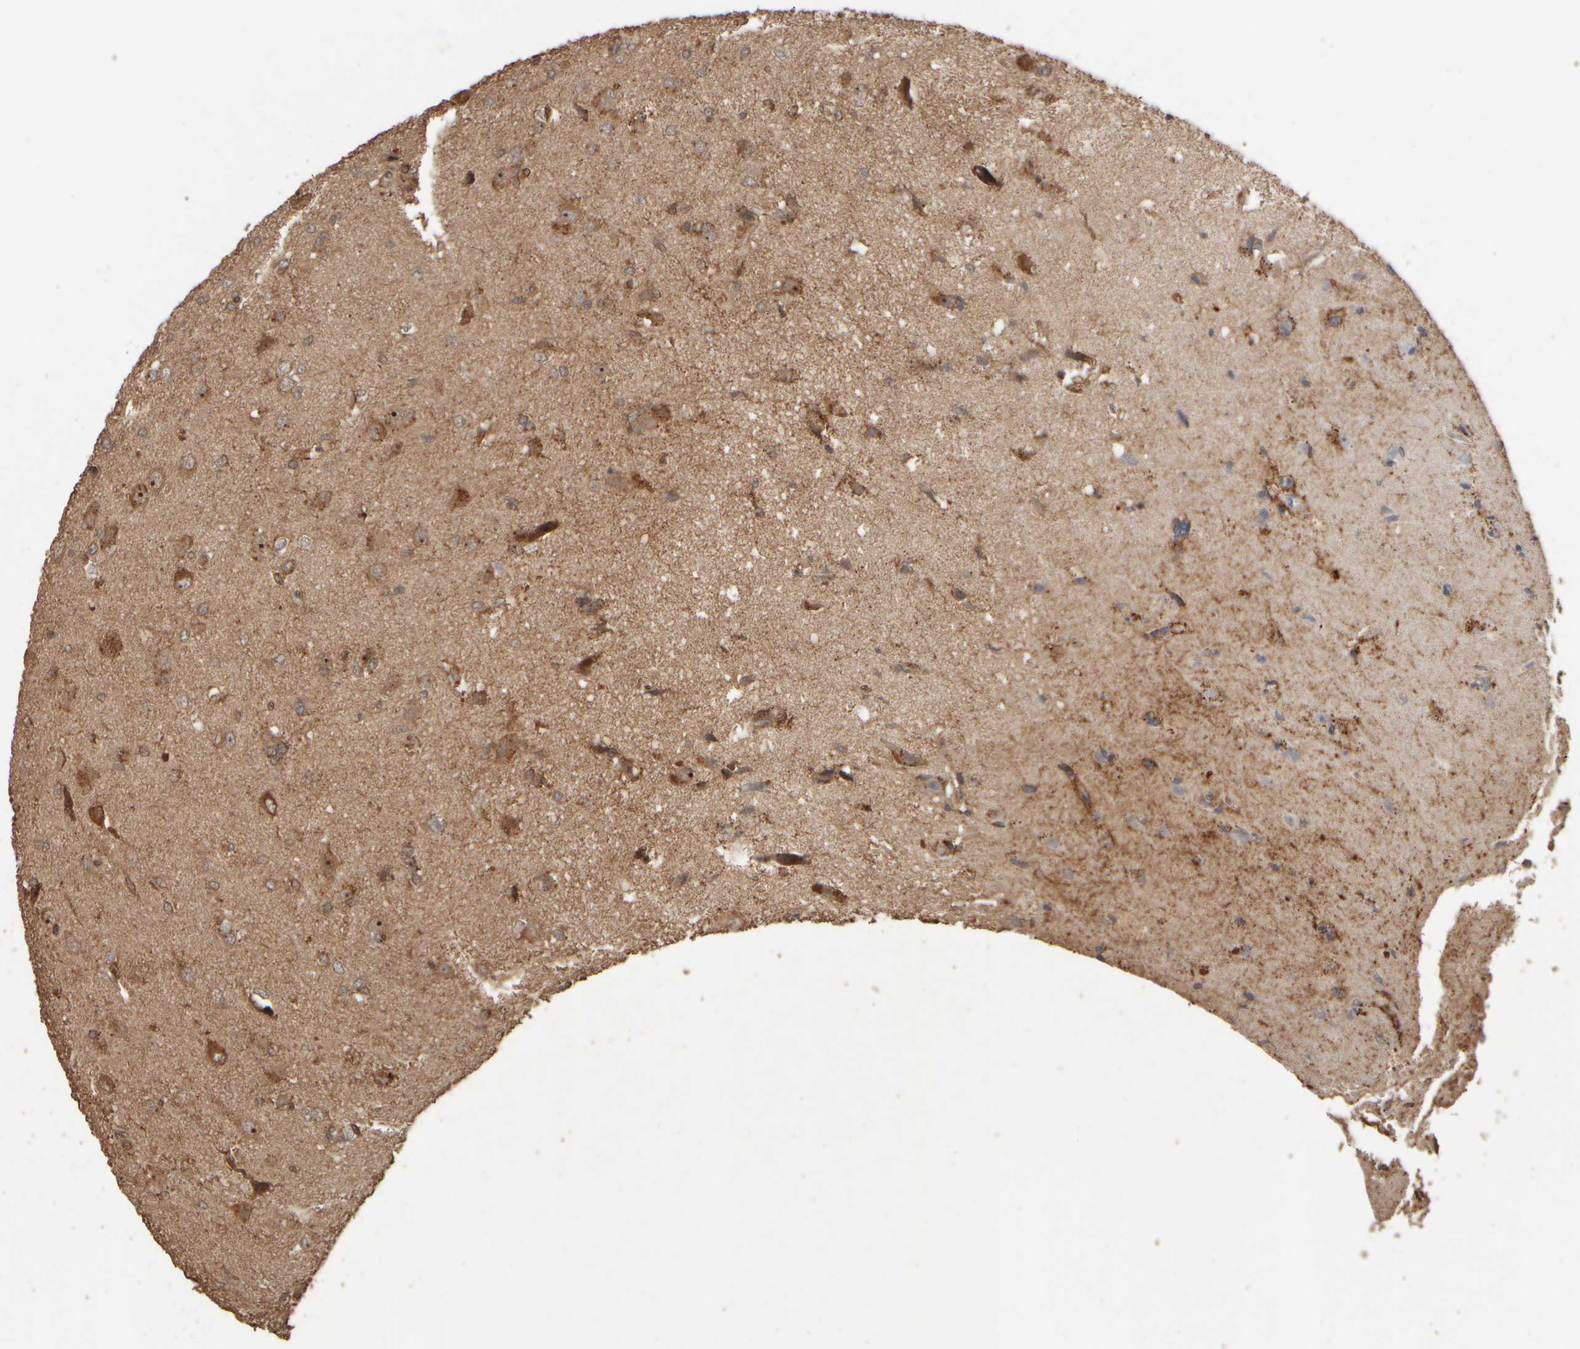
{"staining": {"intensity": "weak", "quantity": "25%-75%", "location": "cytoplasmic/membranous"}, "tissue": "glioma", "cell_type": "Tumor cells", "image_type": "cancer", "snomed": [{"axis": "morphology", "description": "Glioma, malignant, High grade"}, {"axis": "topography", "description": "Brain"}], "caption": "Malignant high-grade glioma tissue shows weak cytoplasmic/membranous staining in approximately 25%-75% of tumor cells", "gene": "SPHK1", "patient": {"sex": "female", "age": 59}}